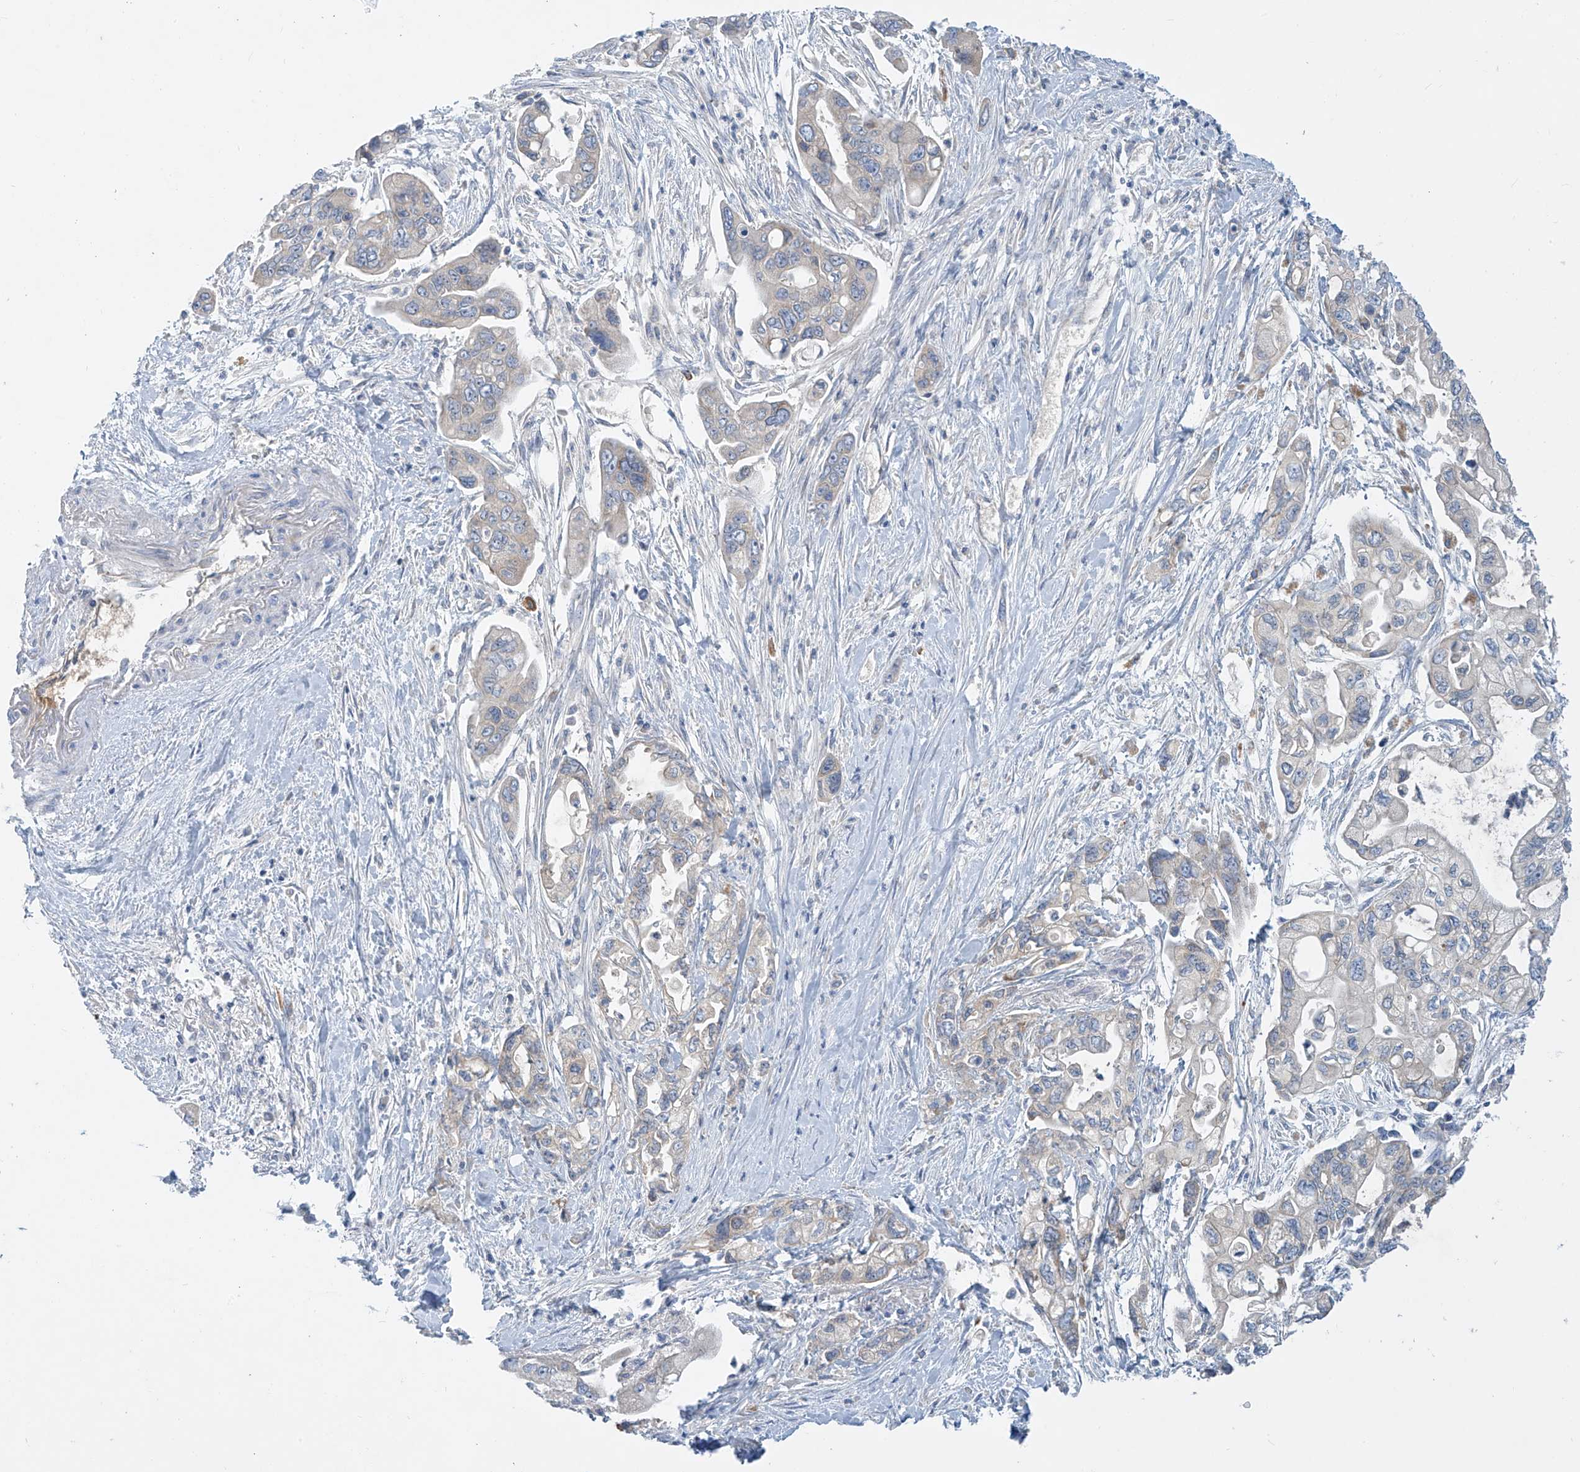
{"staining": {"intensity": "moderate", "quantity": "<25%", "location": "cytoplasmic/membranous"}, "tissue": "pancreatic cancer", "cell_type": "Tumor cells", "image_type": "cancer", "snomed": [{"axis": "morphology", "description": "Adenocarcinoma, NOS"}, {"axis": "topography", "description": "Pancreas"}], "caption": "This photomicrograph displays immunohistochemistry (IHC) staining of human adenocarcinoma (pancreatic), with low moderate cytoplasmic/membranous positivity in approximately <25% of tumor cells.", "gene": "DGKQ", "patient": {"sex": "male", "age": 70}}